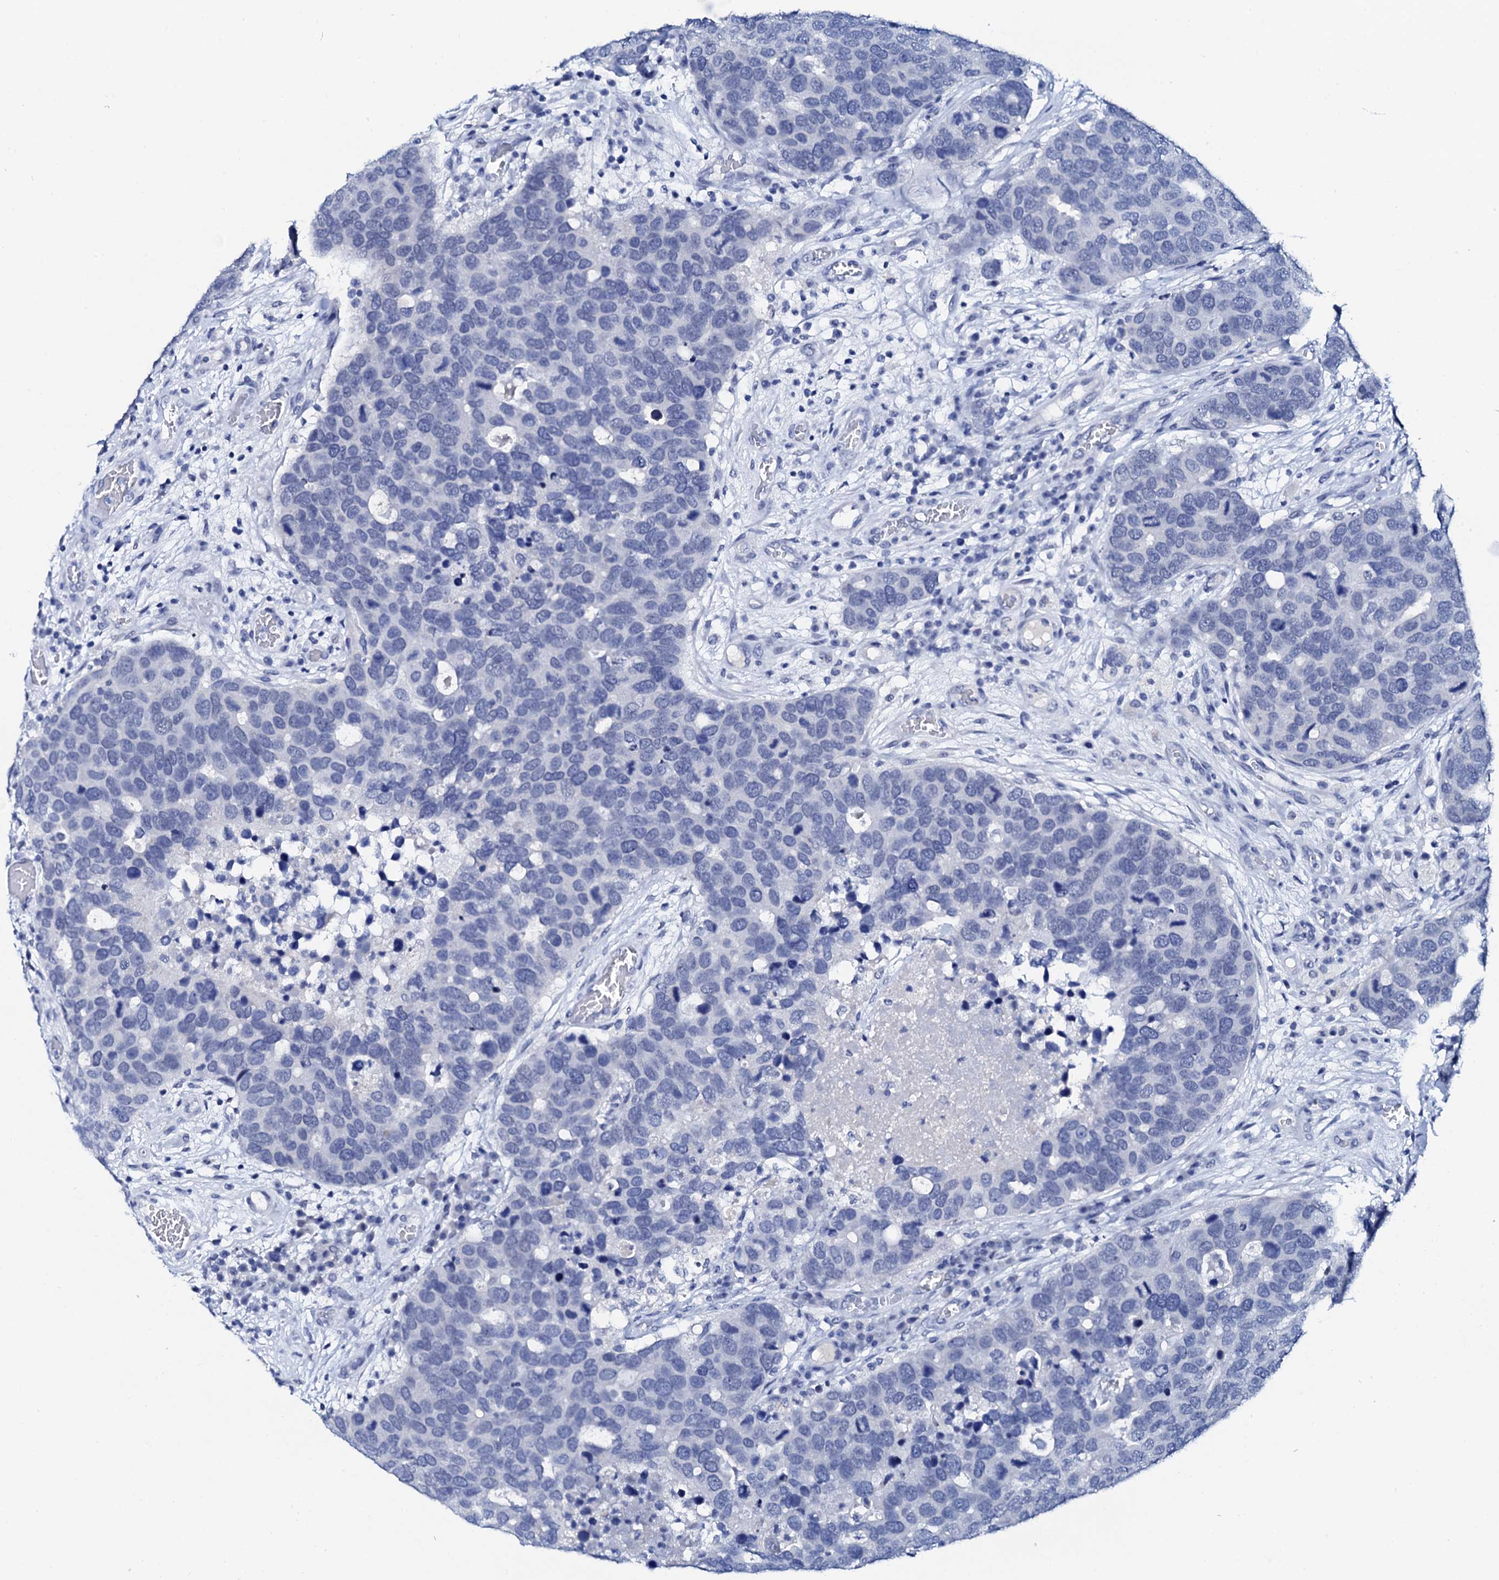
{"staining": {"intensity": "negative", "quantity": "none", "location": "none"}, "tissue": "breast cancer", "cell_type": "Tumor cells", "image_type": "cancer", "snomed": [{"axis": "morphology", "description": "Duct carcinoma"}, {"axis": "topography", "description": "Breast"}], "caption": "An image of human breast cancer (invasive ductal carcinoma) is negative for staining in tumor cells. Brightfield microscopy of immunohistochemistry stained with DAB (brown) and hematoxylin (blue), captured at high magnification.", "gene": "SPATA19", "patient": {"sex": "female", "age": 83}}